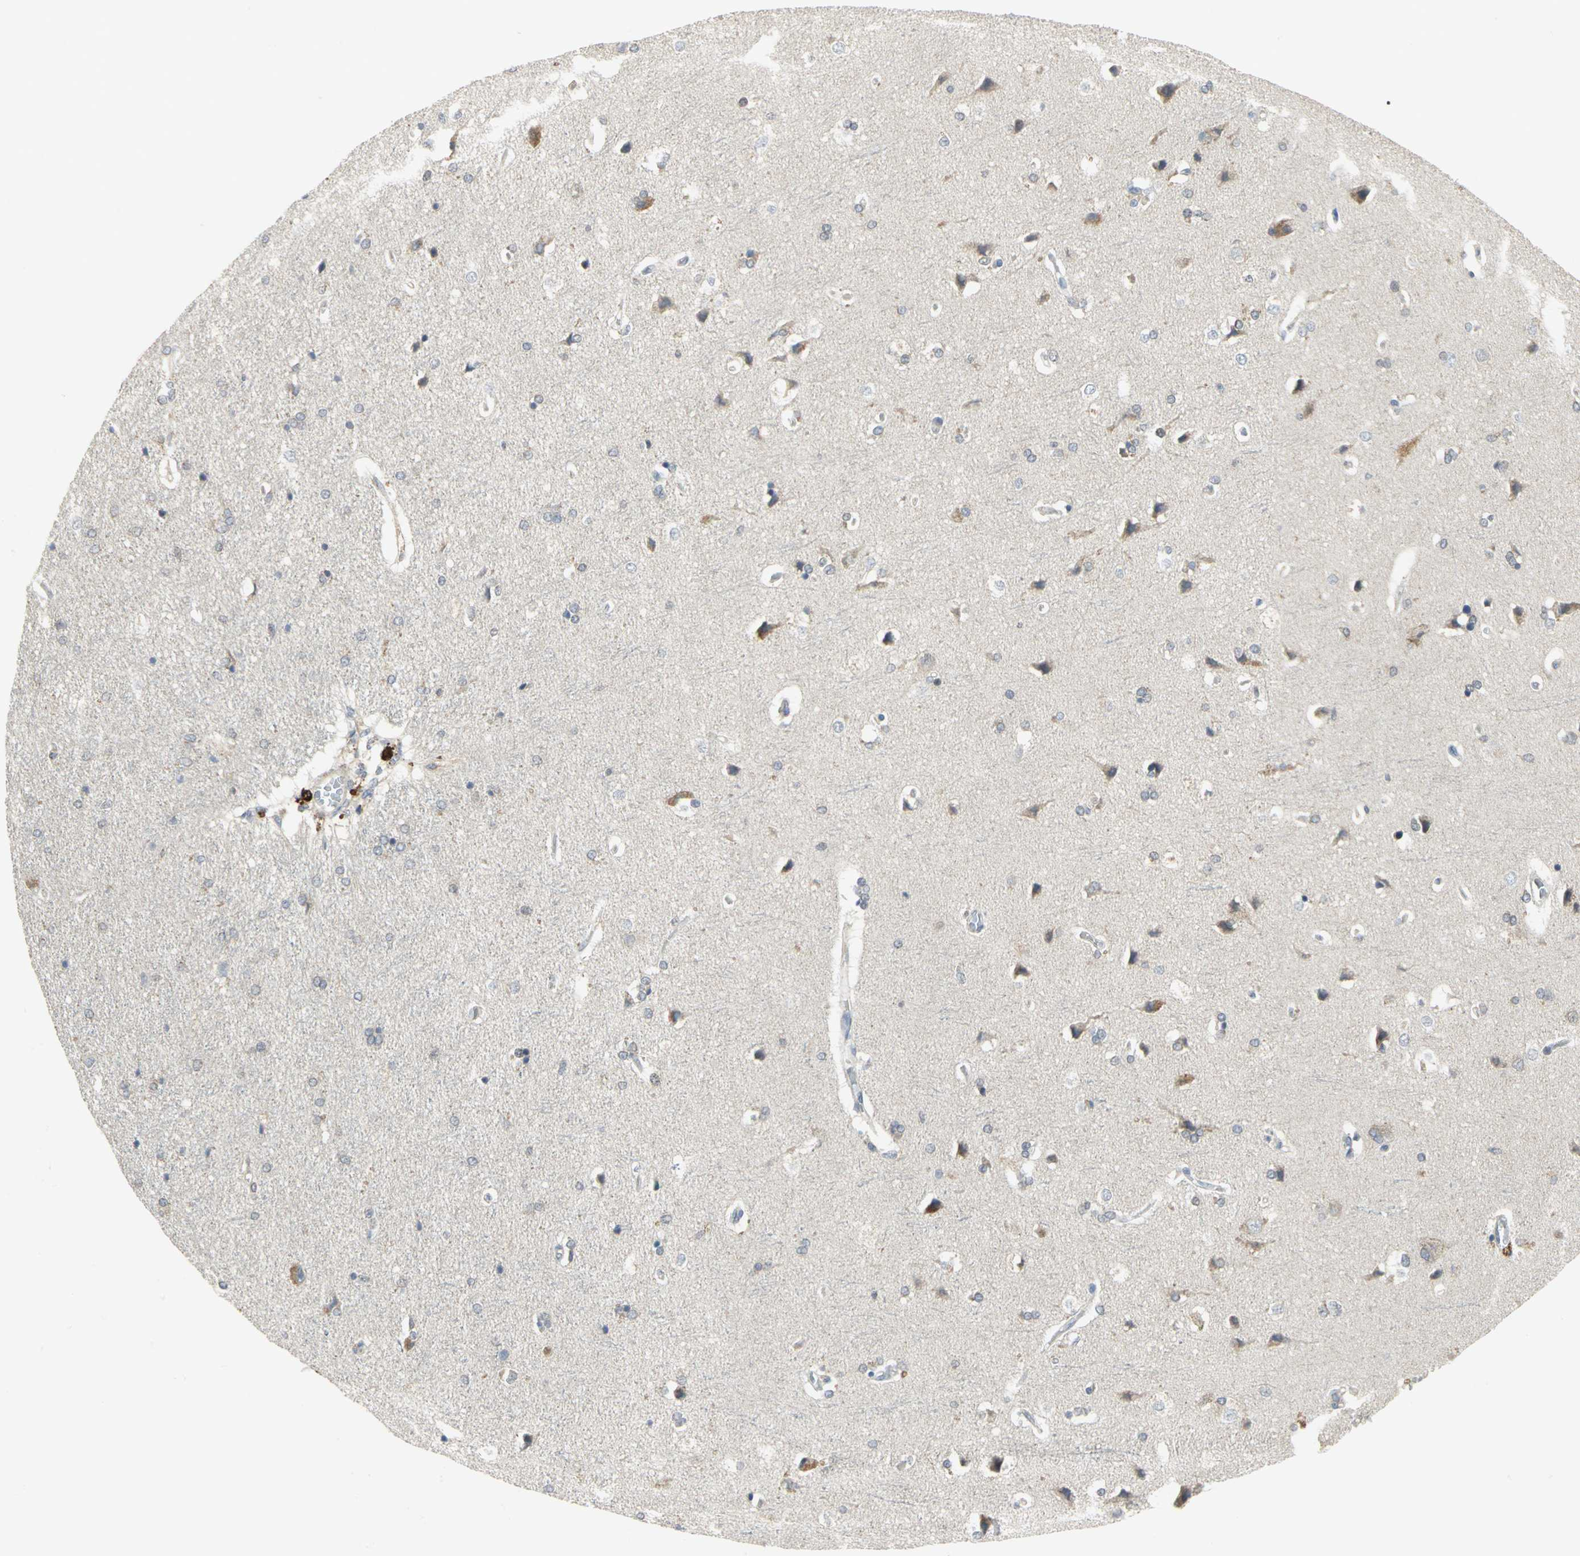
{"staining": {"intensity": "negative", "quantity": "none", "location": "none"}, "tissue": "cerebral cortex", "cell_type": "Endothelial cells", "image_type": "normal", "snomed": [{"axis": "morphology", "description": "Normal tissue, NOS"}, {"axis": "topography", "description": "Cerebral cortex"}], "caption": "Image shows no protein staining in endothelial cells of unremarkable cerebral cortex.", "gene": "PPIA", "patient": {"sex": "male", "age": 62}}